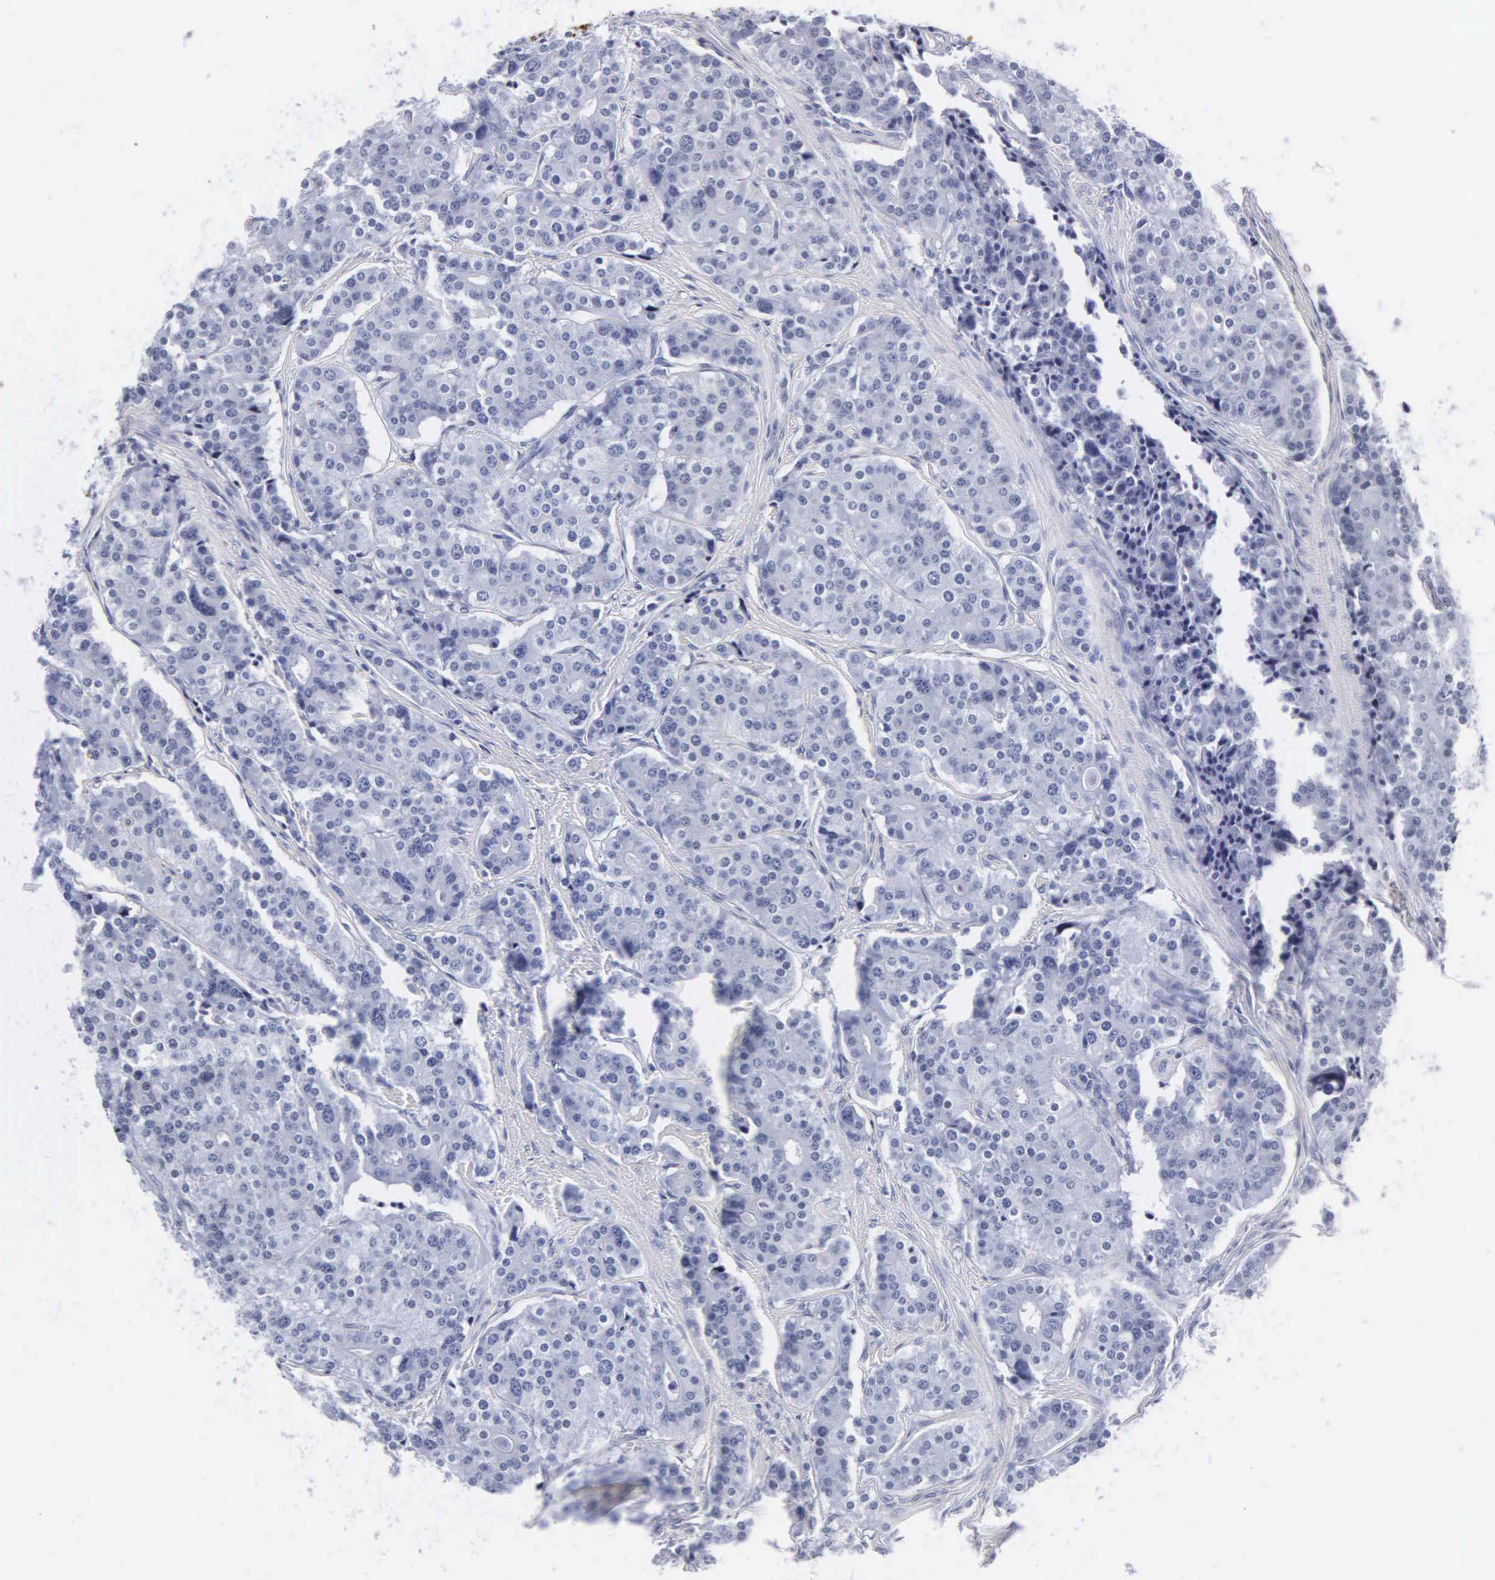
{"staining": {"intensity": "negative", "quantity": "none", "location": "none"}, "tissue": "carcinoid", "cell_type": "Tumor cells", "image_type": "cancer", "snomed": [{"axis": "morphology", "description": "Carcinoid, malignant, NOS"}, {"axis": "topography", "description": "Small intestine"}], "caption": "Tumor cells are negative for brown protein staining in carcinoid (malignant).", "gene": "MB", "patient": {"sex": "male", "age": 63}}